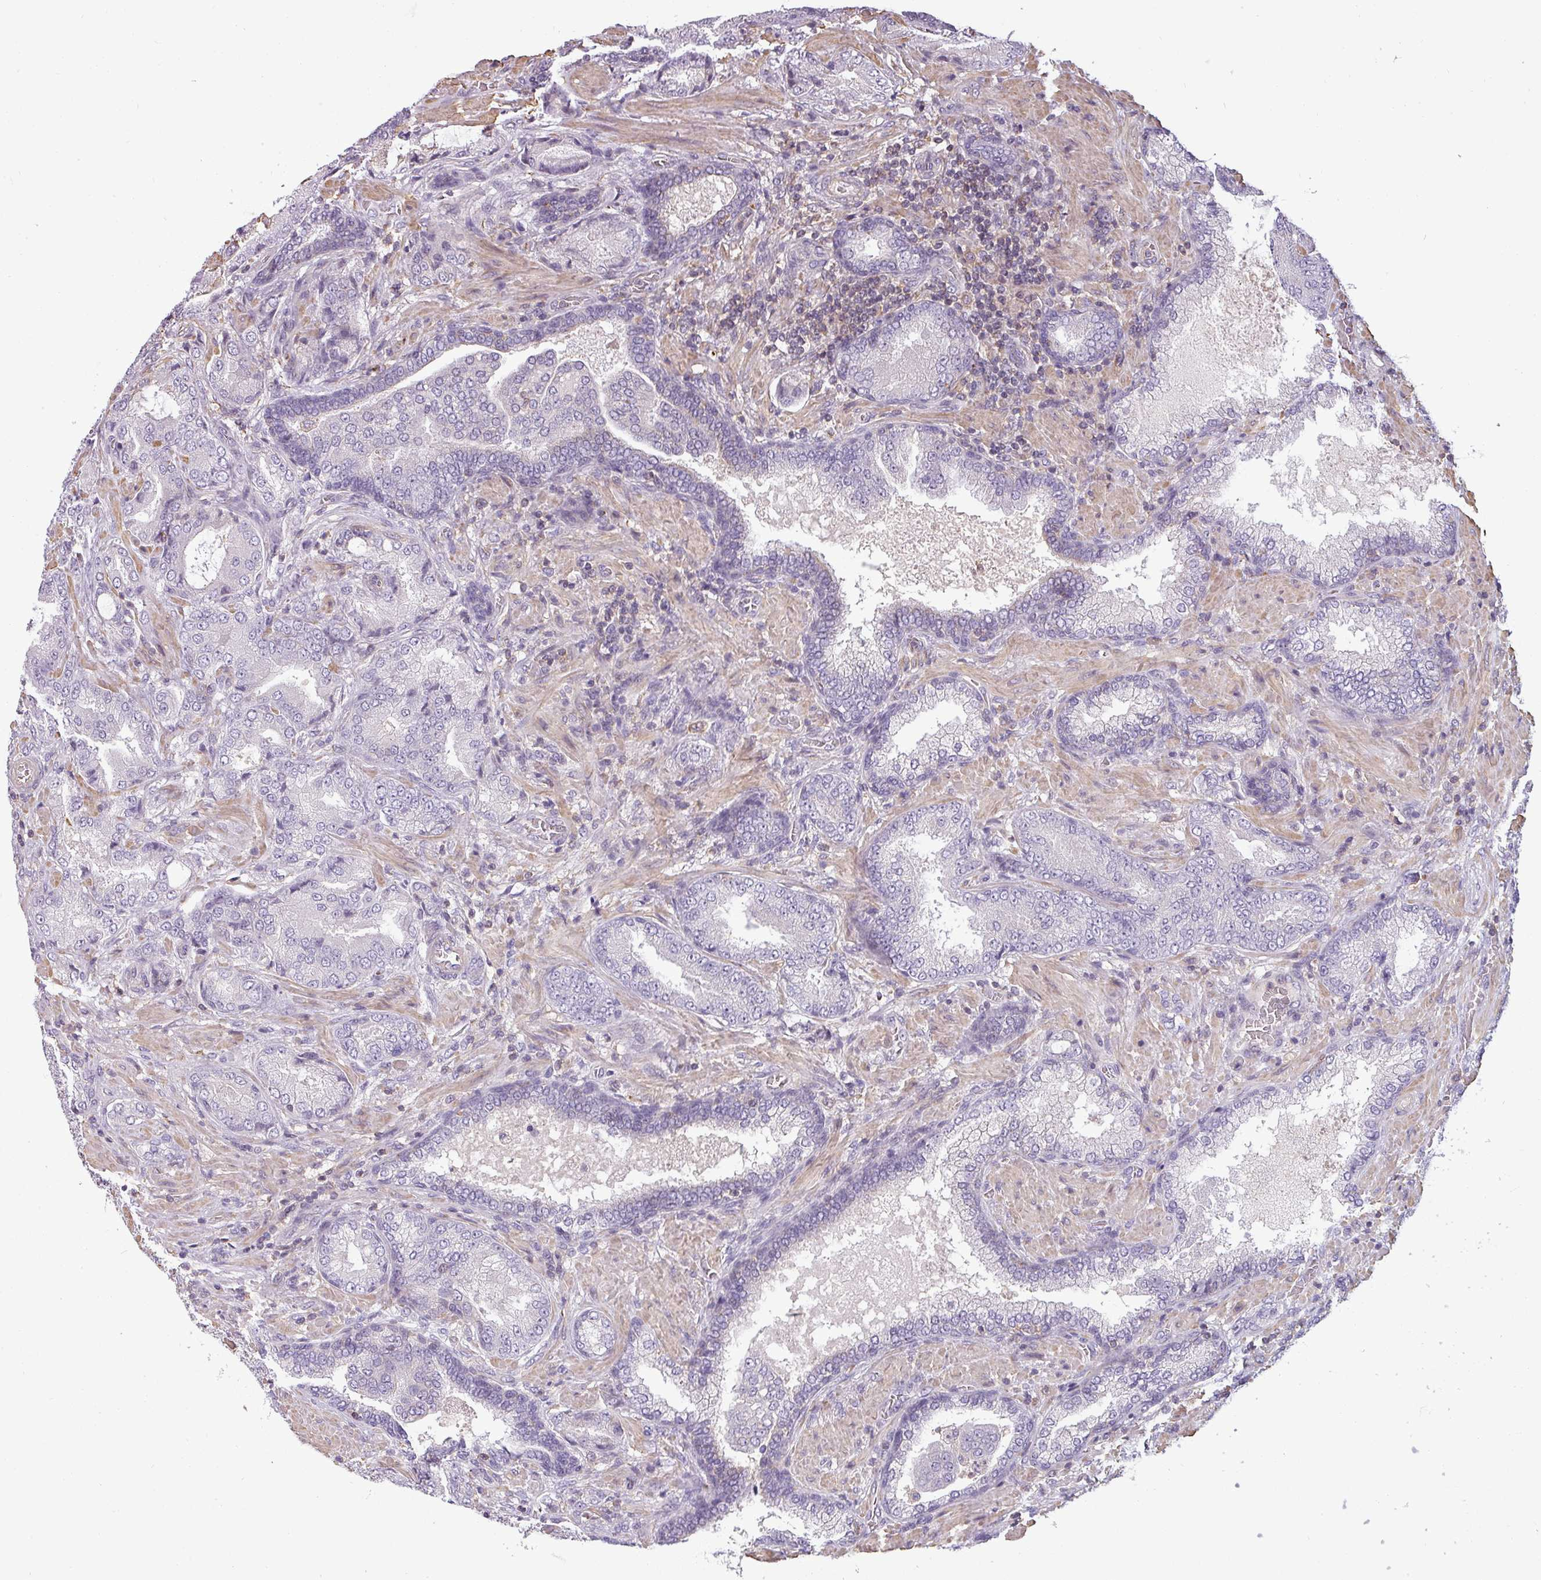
{"staining": {"intensity": "negative", "quantity": "none", "location": "none"}, "tissue": "prostate cancer", "cell_type": "Tumor cells", "image_type": "cancer", "snomed": [{"axis": "morphology", "description": "Adenocarcinoma, High grade"}, {"axis": "topography", "description": "Prostate"}], "caption": "Tumor cells show no significant positivity in prostate cancer.", "gene": "ZNF835", "patient": {"sex": "male", "age": 68}}